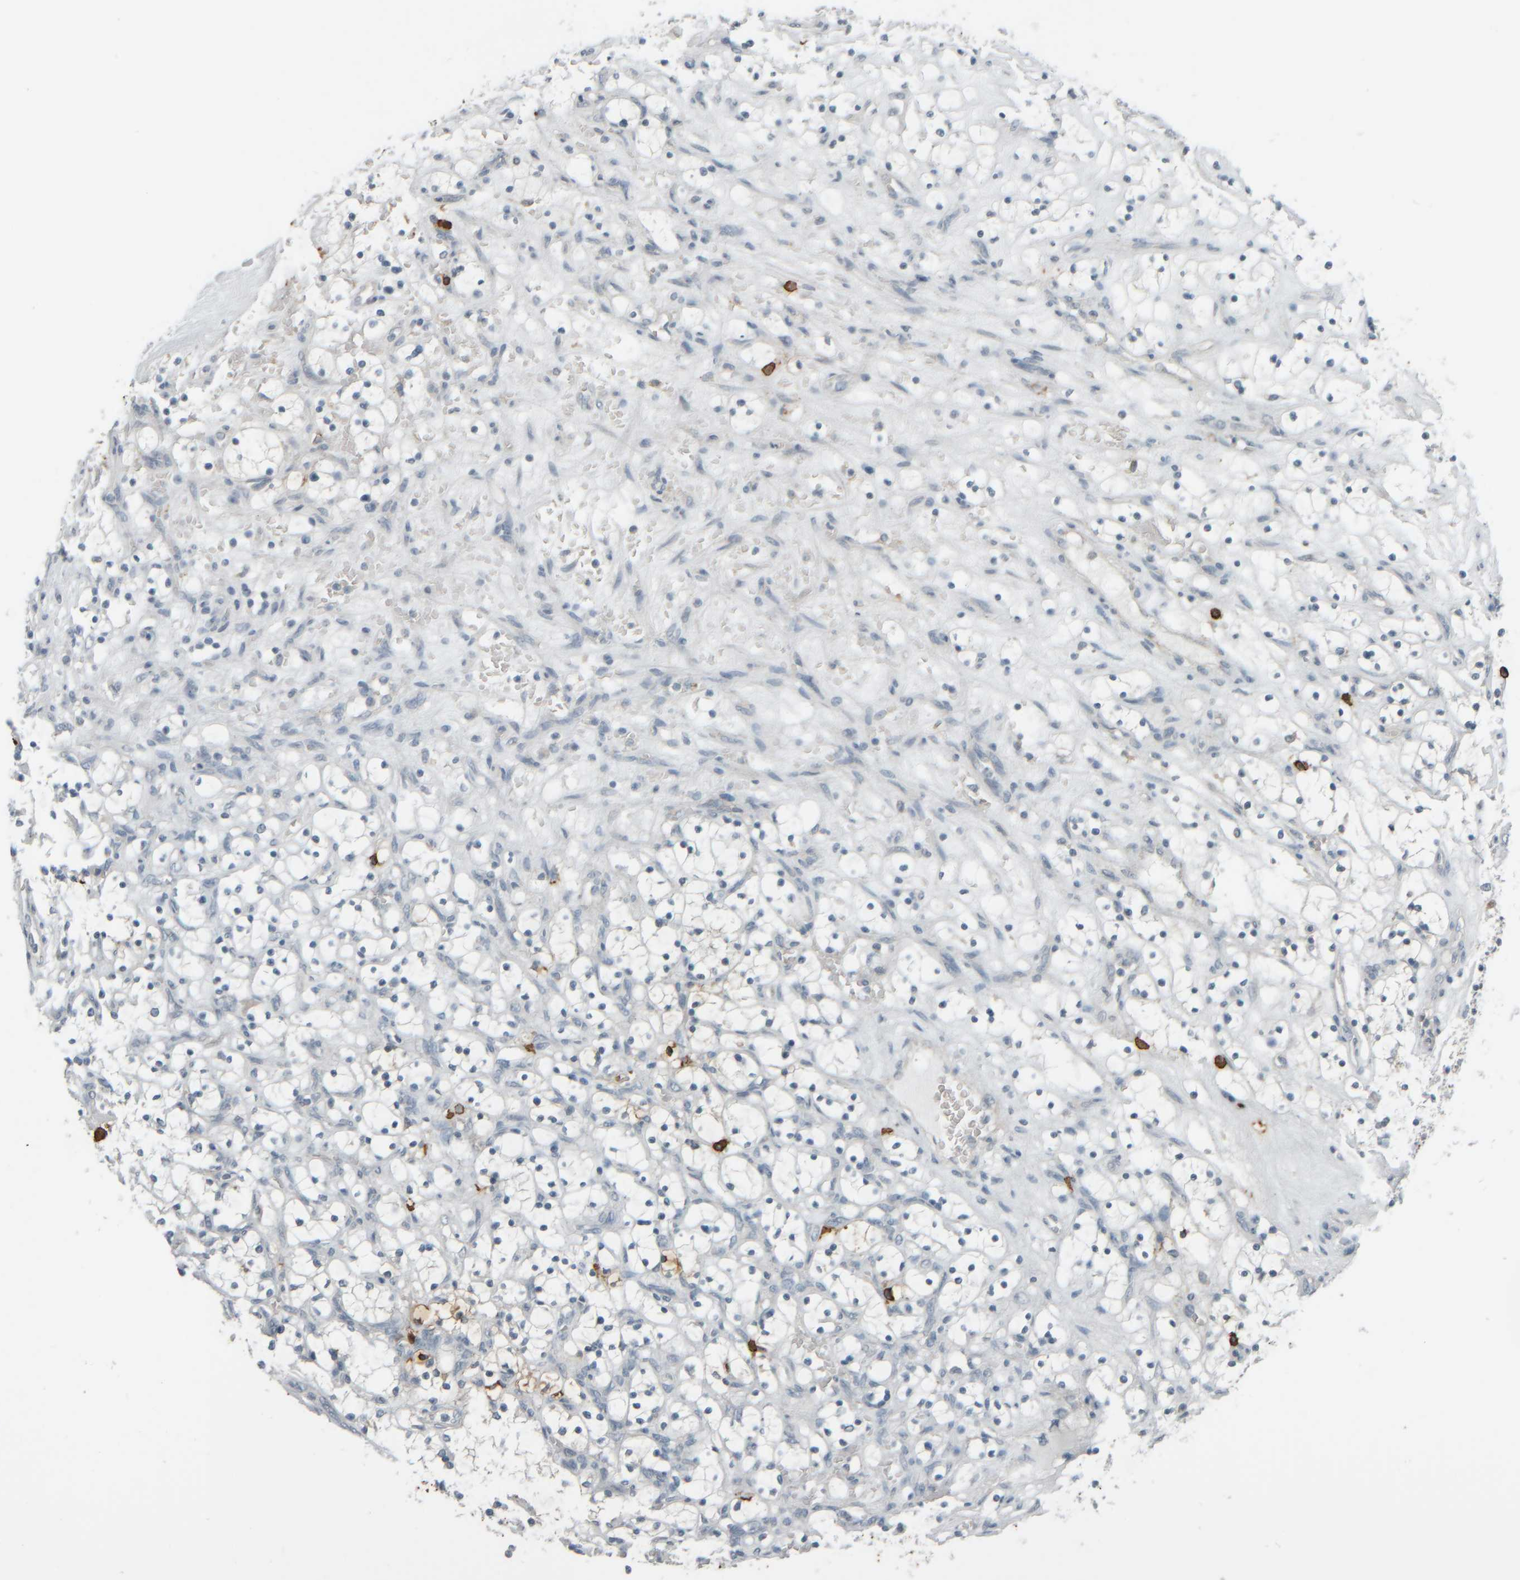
{"staining": {"intensity": "negative", "quantity": "none", "location": "none"}, "tissue": "renal cancer", "cell_type": "Tumor cells", "image_type": "cancer", "snomed": [{"axis": "morphology", "description": "Adenocarcinoma, NOS"}, {"axis": "topography", "description": "Kidney"}], "caption": "Renal cancer was stained to show a protein in brown. There is no significant staining in tumor cells.", "gene": "TPSAB1", "patient": {"sex": "female", "age": 69}}